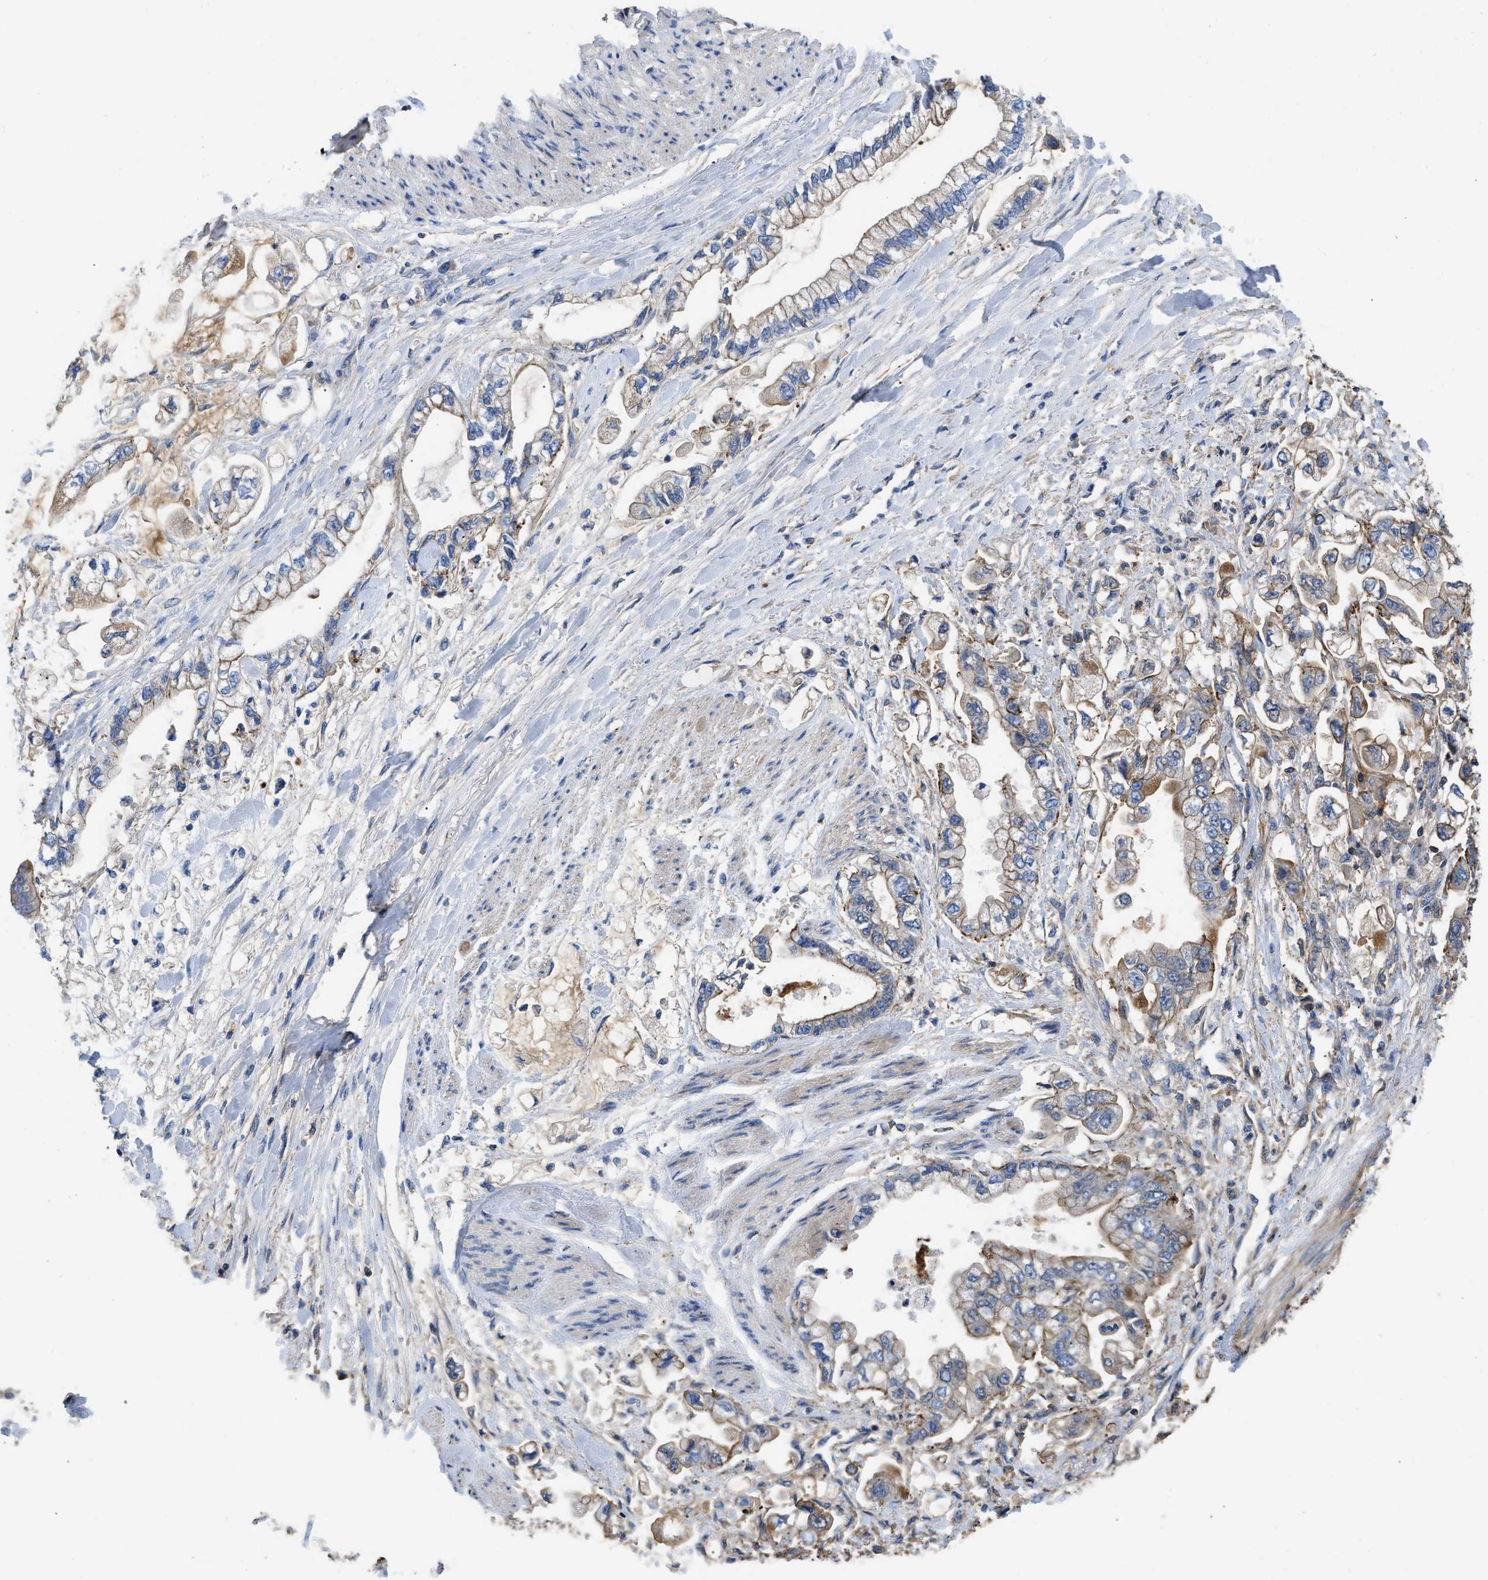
{"staining": {"intensity": "weak", "quantity": "25%-75%", "location": "cytoplasmic/membranous"}, "tissue": "stomach cancer", "cell_type": "Tumor cells", "image_type": "cancer", "snomed": [{"axis": "morphology", "description": "Normal tissue, NOS"}, {"axis": "morphology", "description": "Adenocarcinoma, NOS"}, {"axis": "topography", "description": "Stomach"}], "caption": "The histopathology image demonstrates staining of stomach cancer (adenocarcinoma), revealing weak cytoplasmic/membranous protein staining (brown color) within tumor cells.", "gene": "USP4", "patient": {"sex": "male", "age": 62}}